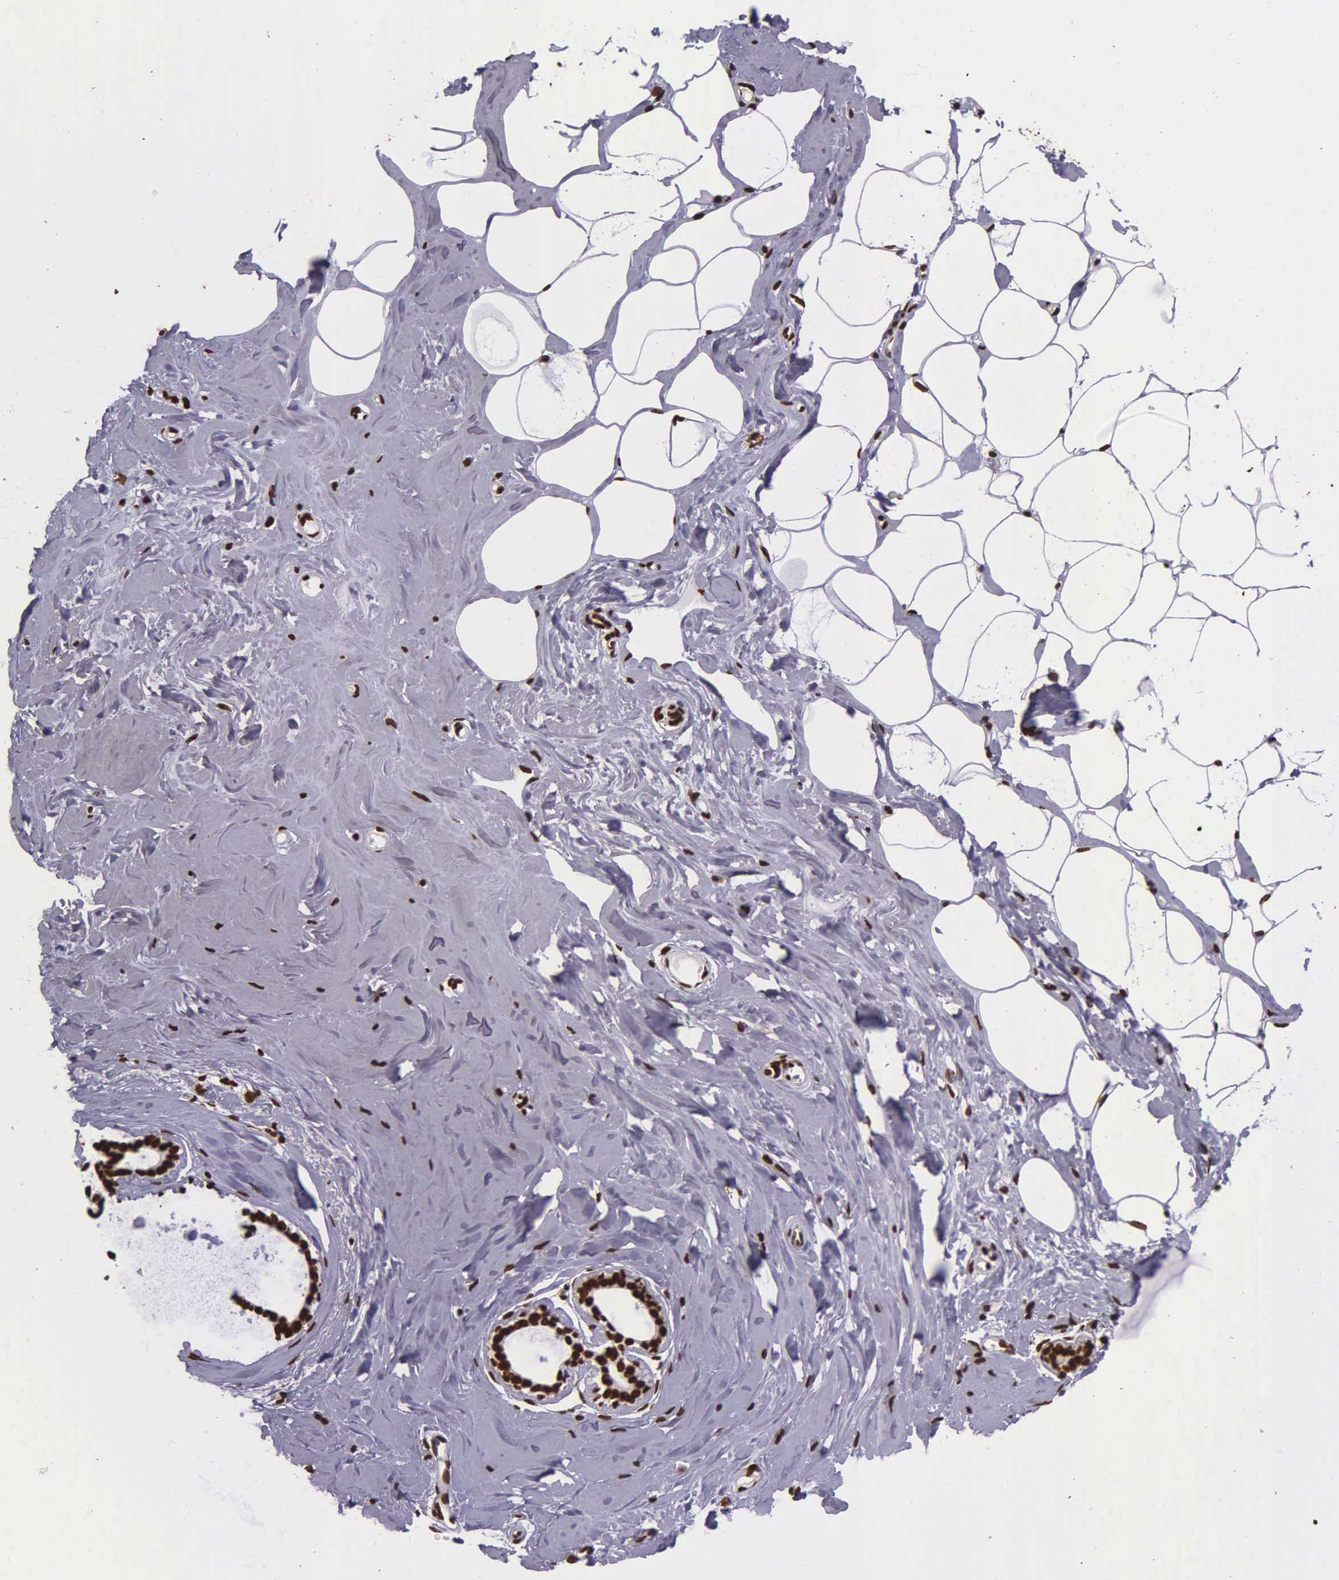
{"staining": {"intensity": "strong", "quantity": ">75%", "location": "nuclear"}, "tissue": "breast", "cell_type": "Adipocytes", "image_type": "normal", "snomed": [{"axis": "morphology", "description": "Normal tissue, NOS"}, {"axis": "topography", "description": "Breast"}], "caption": "This is an image of immunohistochemistry staining of benign breast, which shows strong expression in the nuclear of adipocytes.", "gene": "H1", "patient": {"sex": "female", "age": 45}}